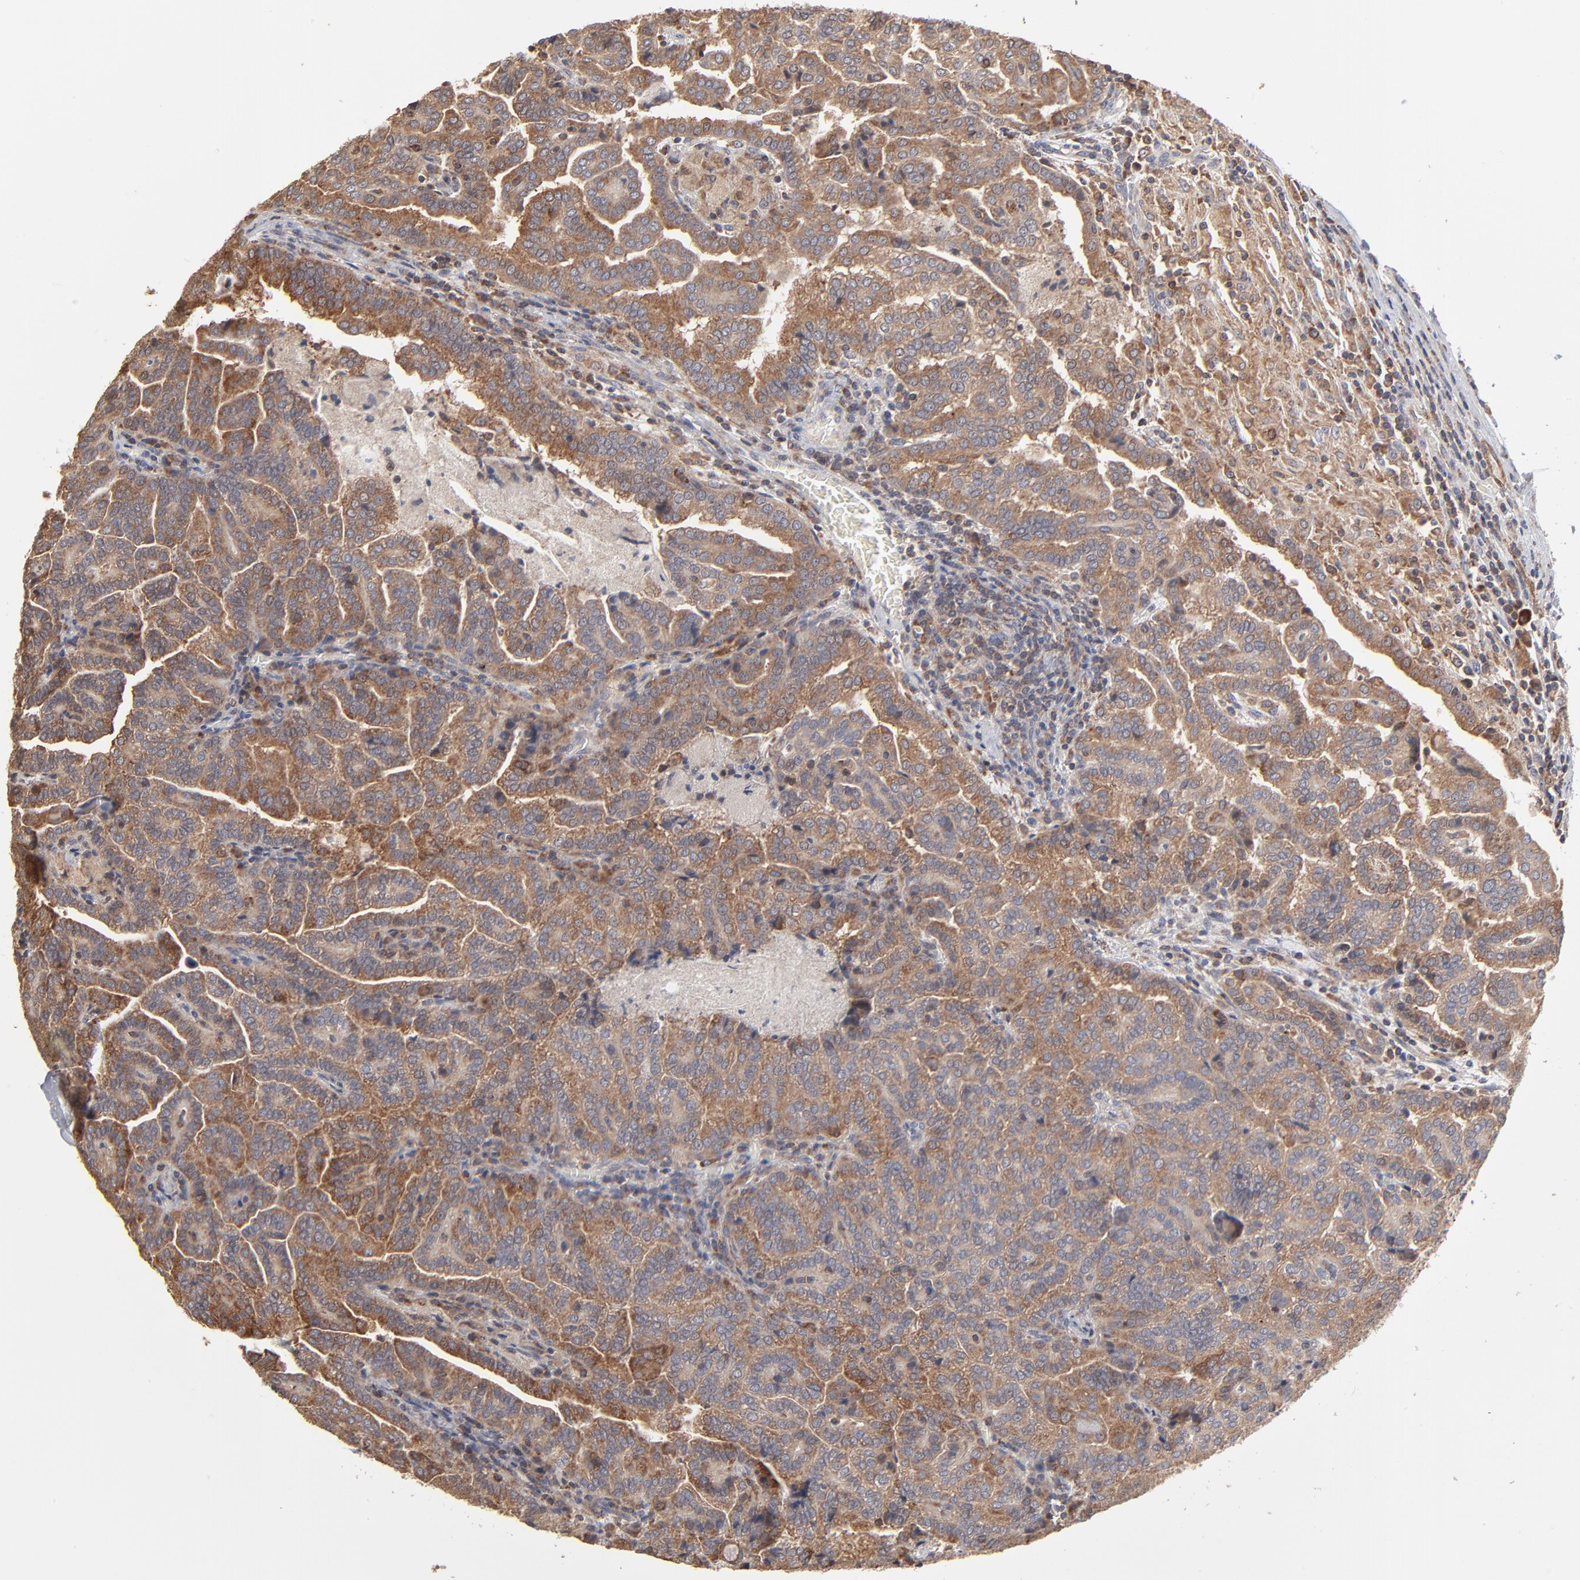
{"staining": {"intensity": "strong", "quantity": ">75%", "location": "cytoplasmic/membranous"}, "tissue": "renal cancer", "cell_type": "Tumor cells", "image_type": "cancer", "snomed": [{"axis": "morphology", "description": "Adenocarcinoma, NOS"}, {"axis": "topography", "description": "Kidney"}], "caption": "Tumor cells show high levels of strong cytoplasmic/membranous expression in about >75% of cells in human renal adenocarcinoma. (brown staining indicates protein expression, while blue staining denotes nuclei).", "gene": "RNF213", "patient": {"sex": "male", "age": 61}}